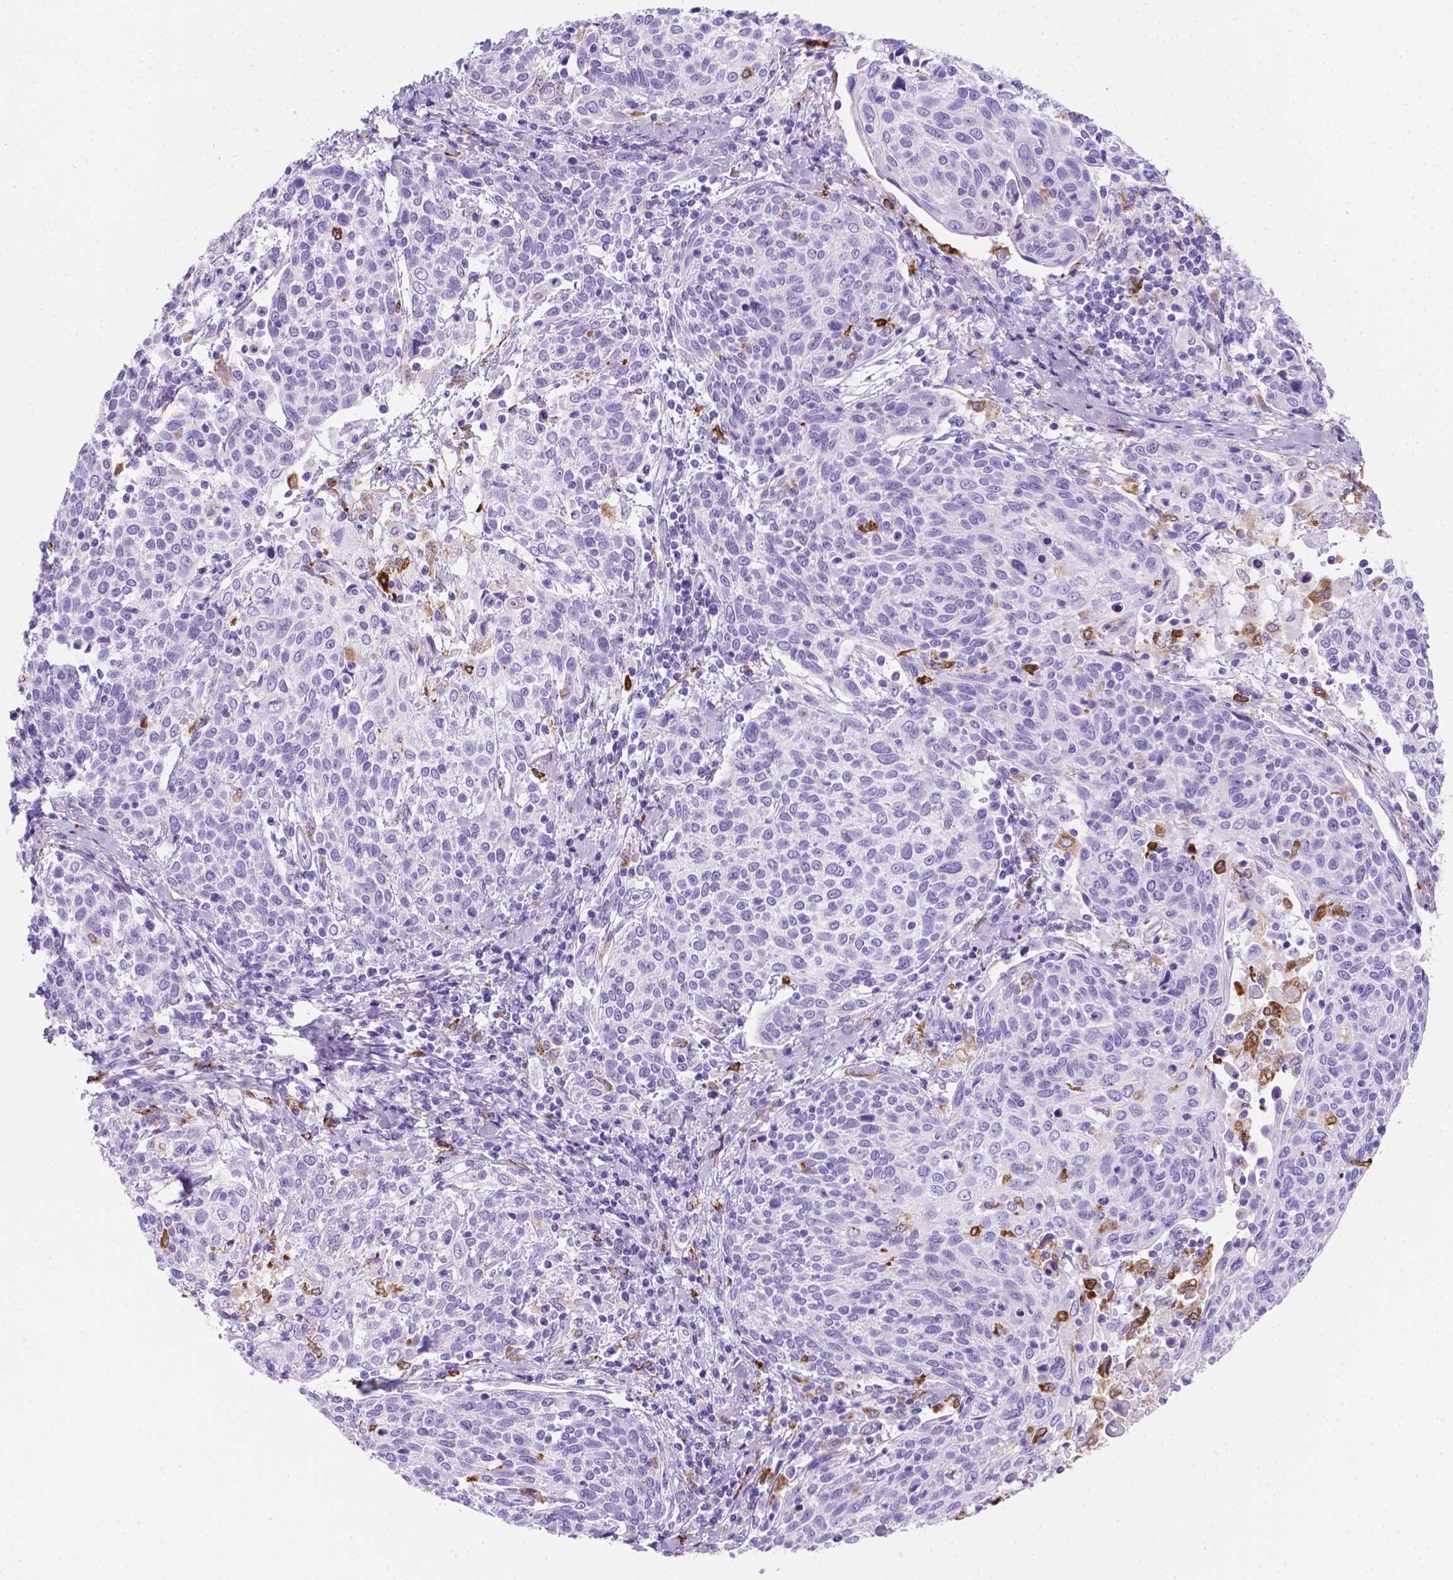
{"staining": {"intensity": "negative", "quantity": "none", "location": "none"}, "tissue": "cervical cancer", "cell_type": "Tumor cells", "image_type": "cancer", "snomed": [{"axis": "morphology", "description": "Squamous cell carcinoma, NOS"}, {"axis": "topography", "description": "Cervix"}], "caption": "IHC micrograph of neoplastic tissue: squamous cell carcinoma (cervical) stained with DAB demonstrates no significant protein expression in tumor cells.", "gene": "MACF1", "patient": {"sex": "female", "age": 61}}